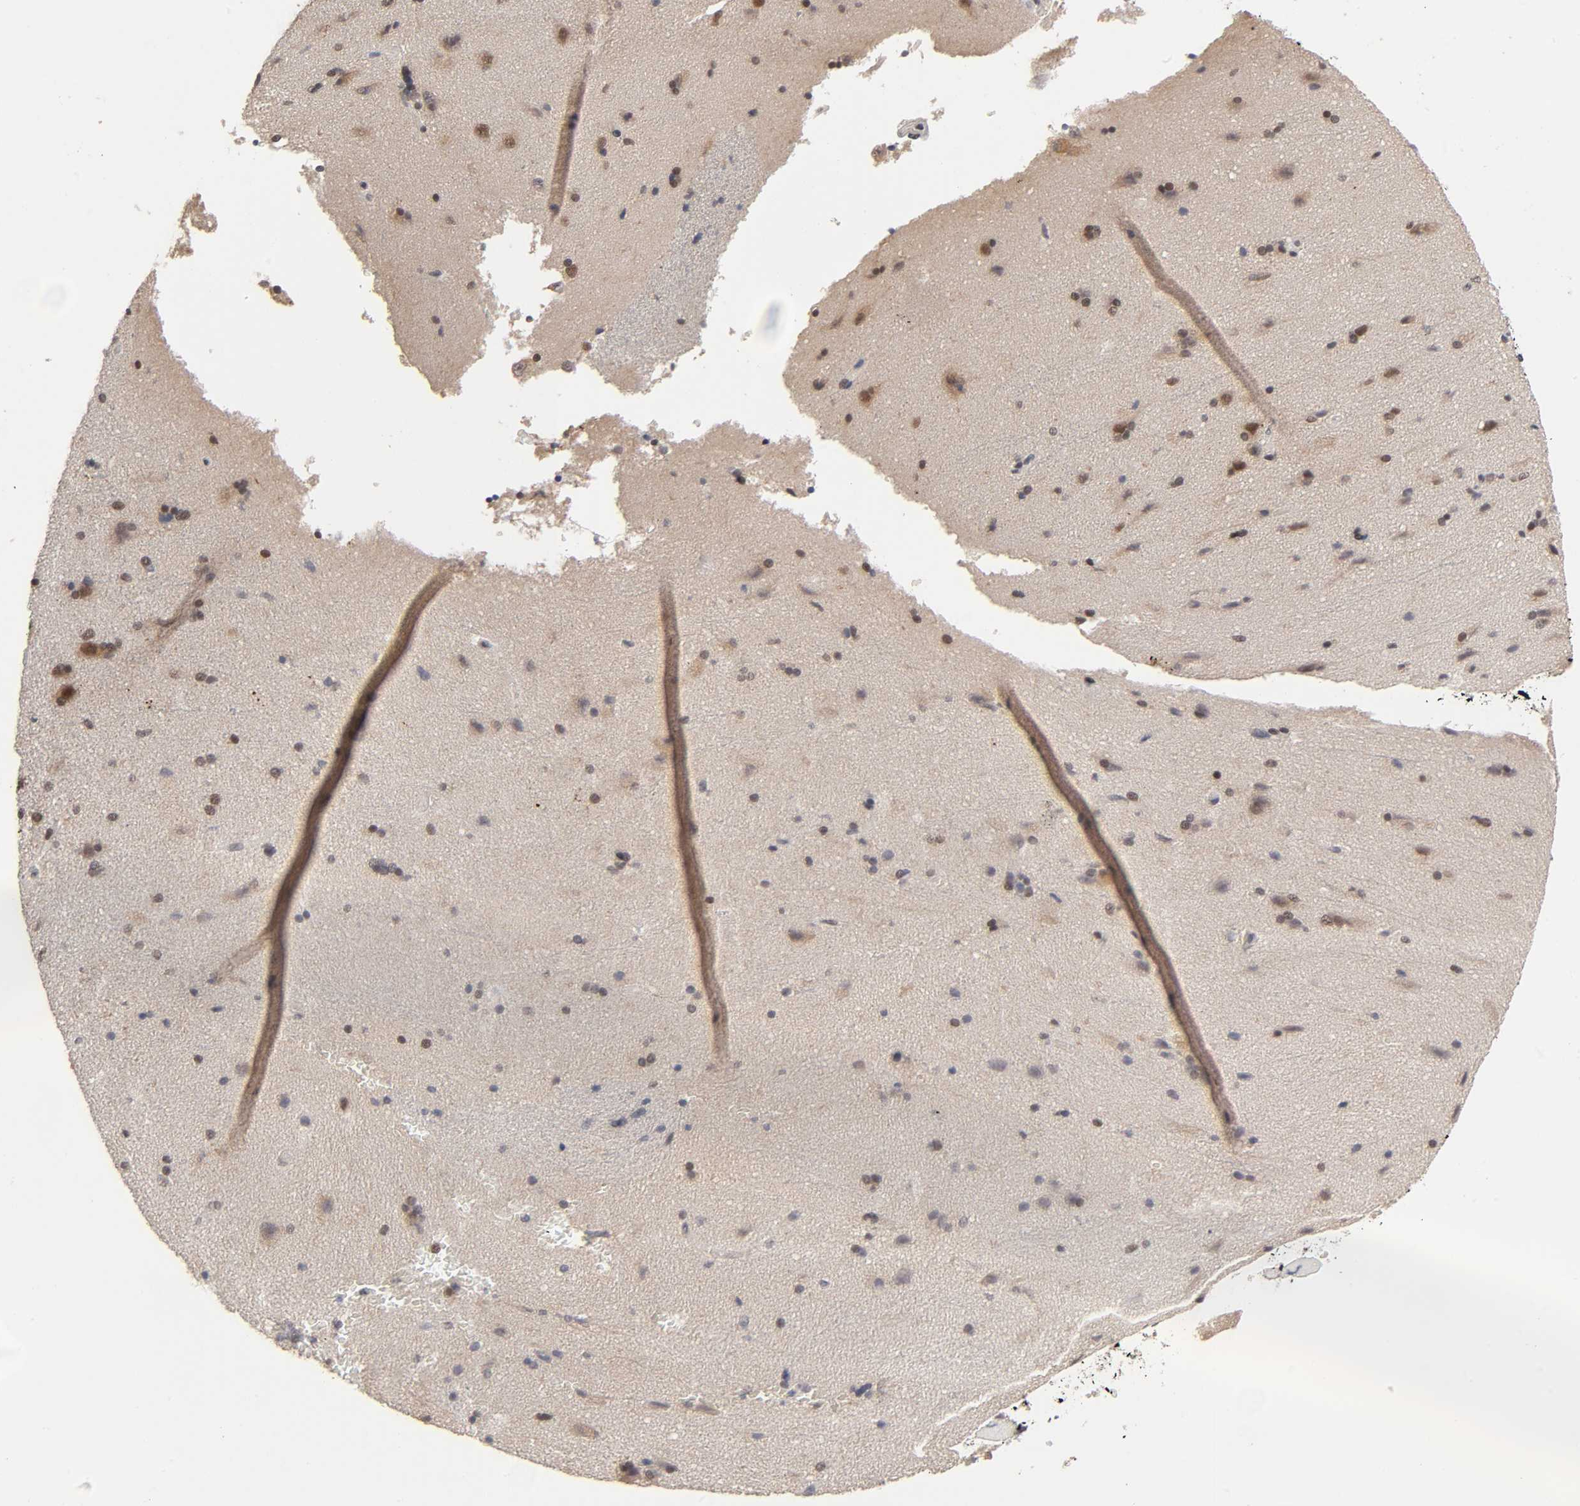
{"staining": {"intensity": "weak", "quantity": ">75%", "location": "nuclear"}, "tissue": "cerebral cortex", "cell_type": "Endothelial cells", "image_type": "normal", "snomed": [{"axis": "morphology", "description": "Normal tissue, NOS"}, {"axis": "topography", "description": "Cerebral cortex"}], "caption": "A micrograph showing weak nuclear expression in about >75% of endothelial cells in benign cerebral cortex, as visualized by brown immunohistochemical staining.", "gene": "EP300", "patient": {"sex": "male", "age": 62}}